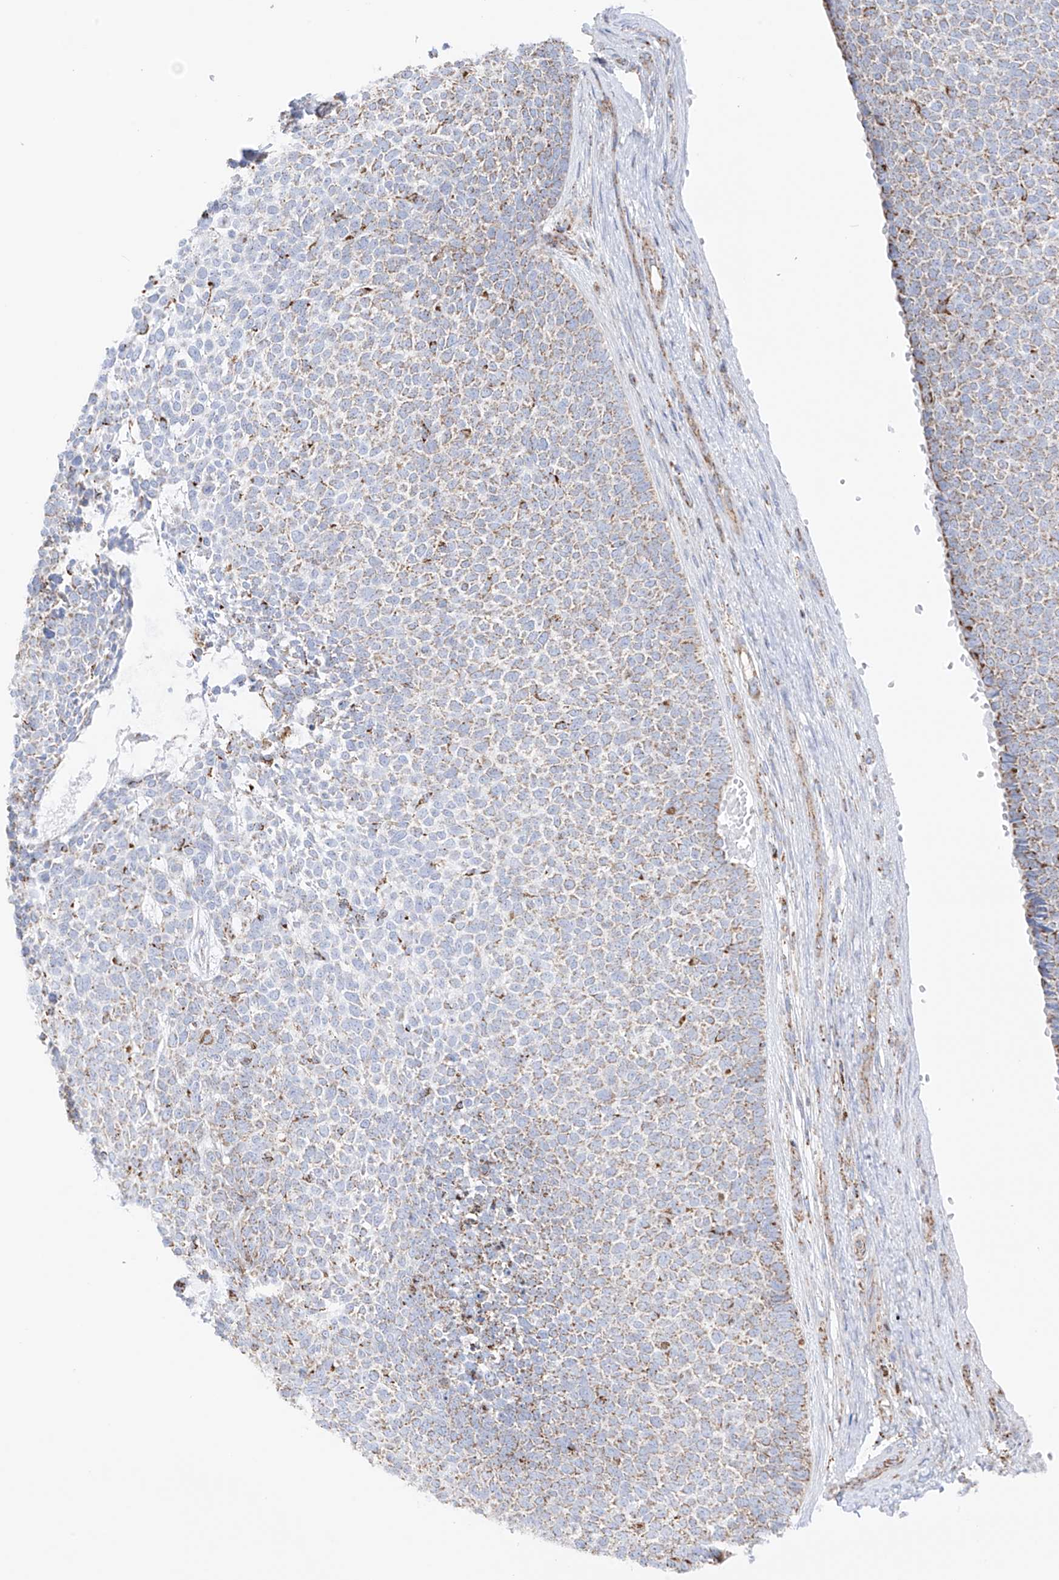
{"staining": {"intensity": "weak", "quantity": ">75%", "location": "cytoplasmic/membranous"}, "tissue": "skin cancer", "cell_type": "Tumor cells", "image_type": "cancer", "snomed": [{"axis": "morphology", "description": "Basal cell carcinoma"}, {"axis": "topography", "description": "Skin"}], "caption": "Immunohistochemical staining of basal cell carcinoma (skin) shows weak cytoplasmic/membranous protein staining in approximately >75% of tumor cells.", "gene": "XKR3", "patient": {"sex": "female", "age": 84}}